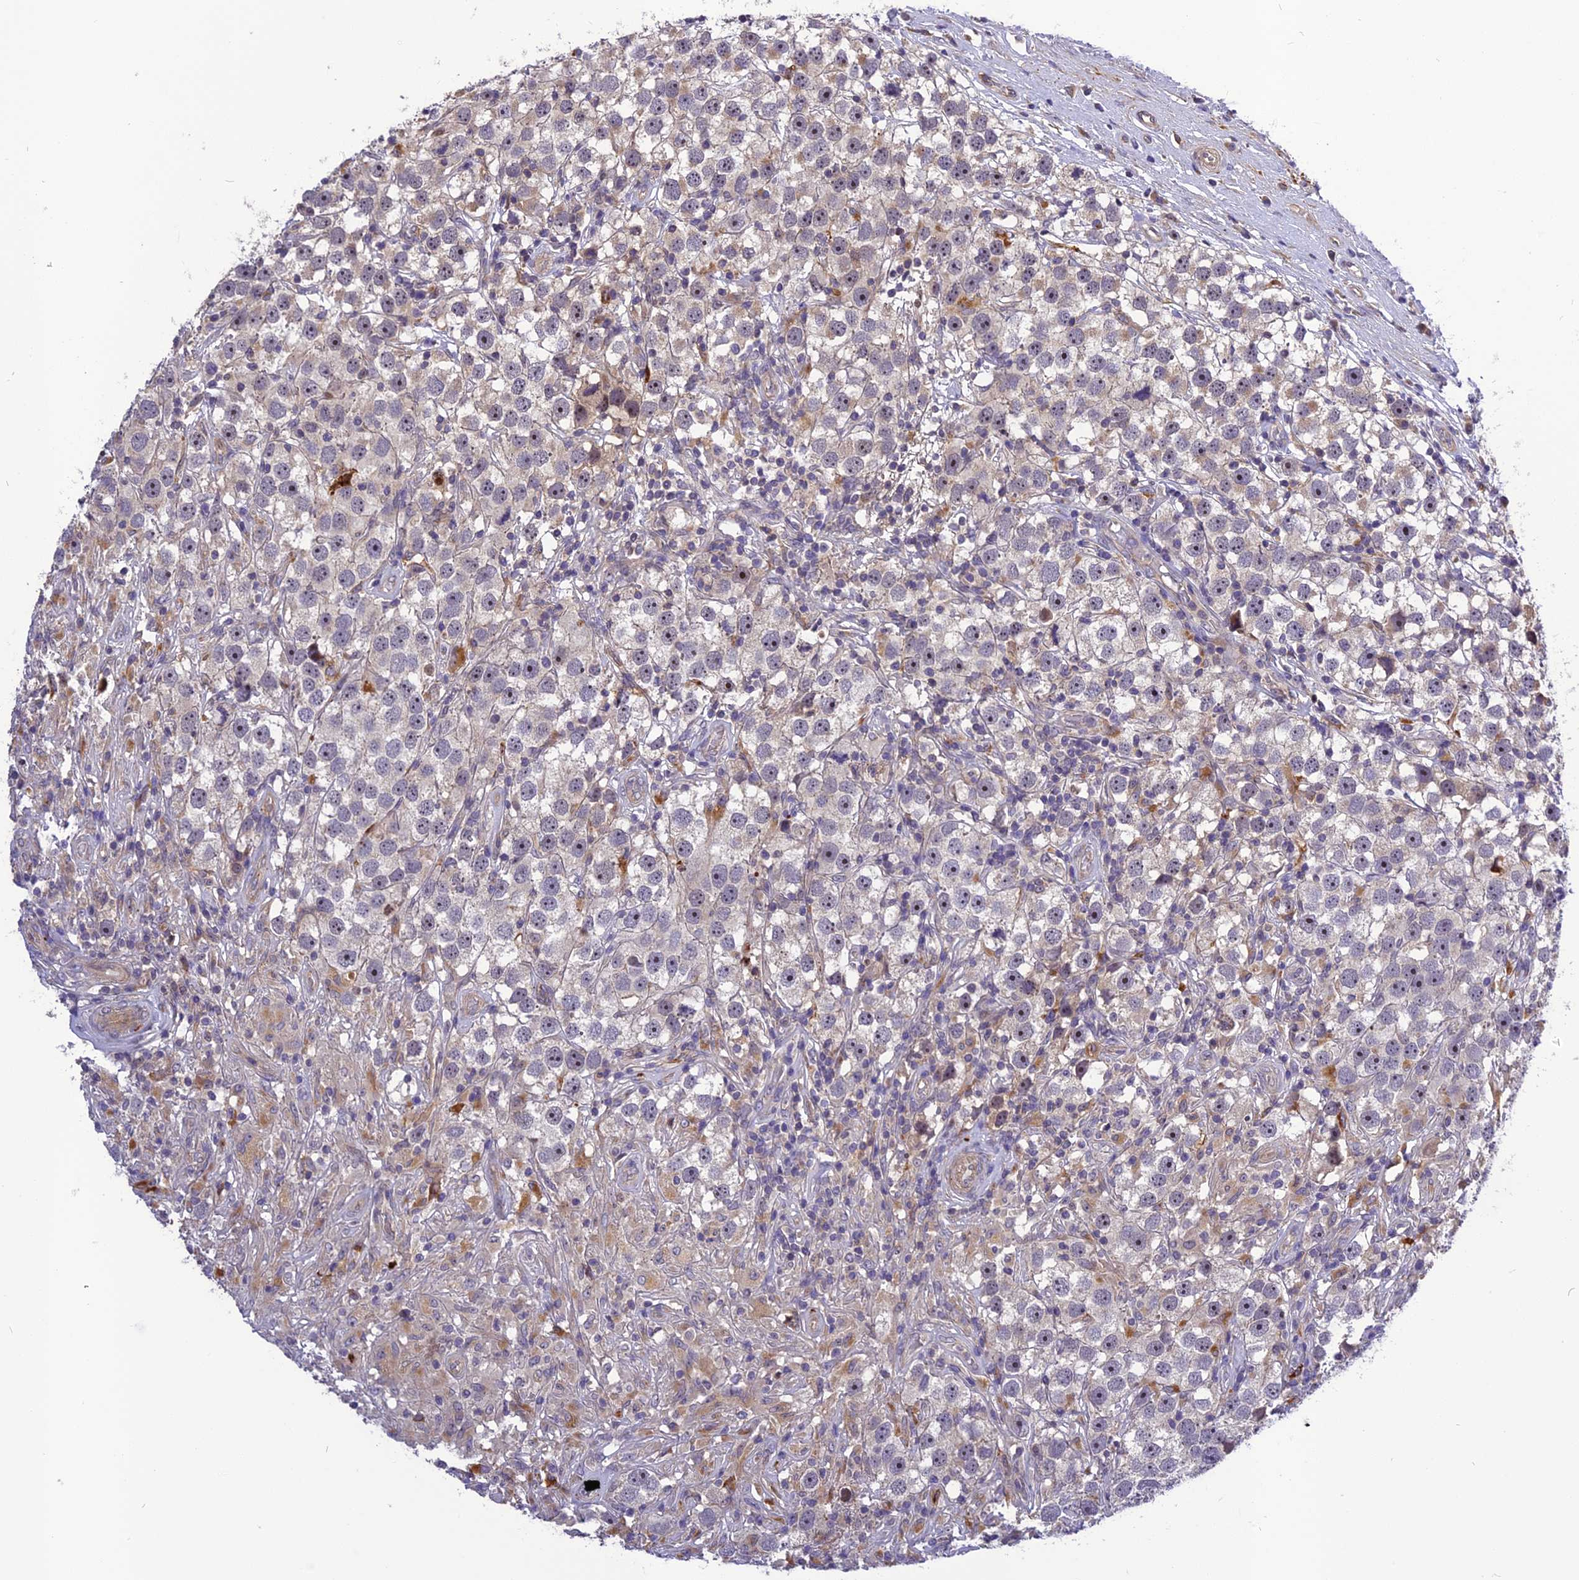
{"staining": {"intensity": "moderate", "quantity": "<25%", "location": "nuclear"}, "tissue": "testis cancer", "cell_type": "Tumor cells", "image_type": "cancer", "snomed": [{"axis": "morphology", "description": "Seminoma, NOS"}, {"axis": "topography", "description": "Testis"}], "caption": "DAB (3,3'-diaminobenzidine) immunohistochemical staining of human testis seminoma displays moderate nuclear protein expression in approximately <25% of tumor cells.", "gene": "FNIP2", "patient": {"sex": "male", "age": 49}}